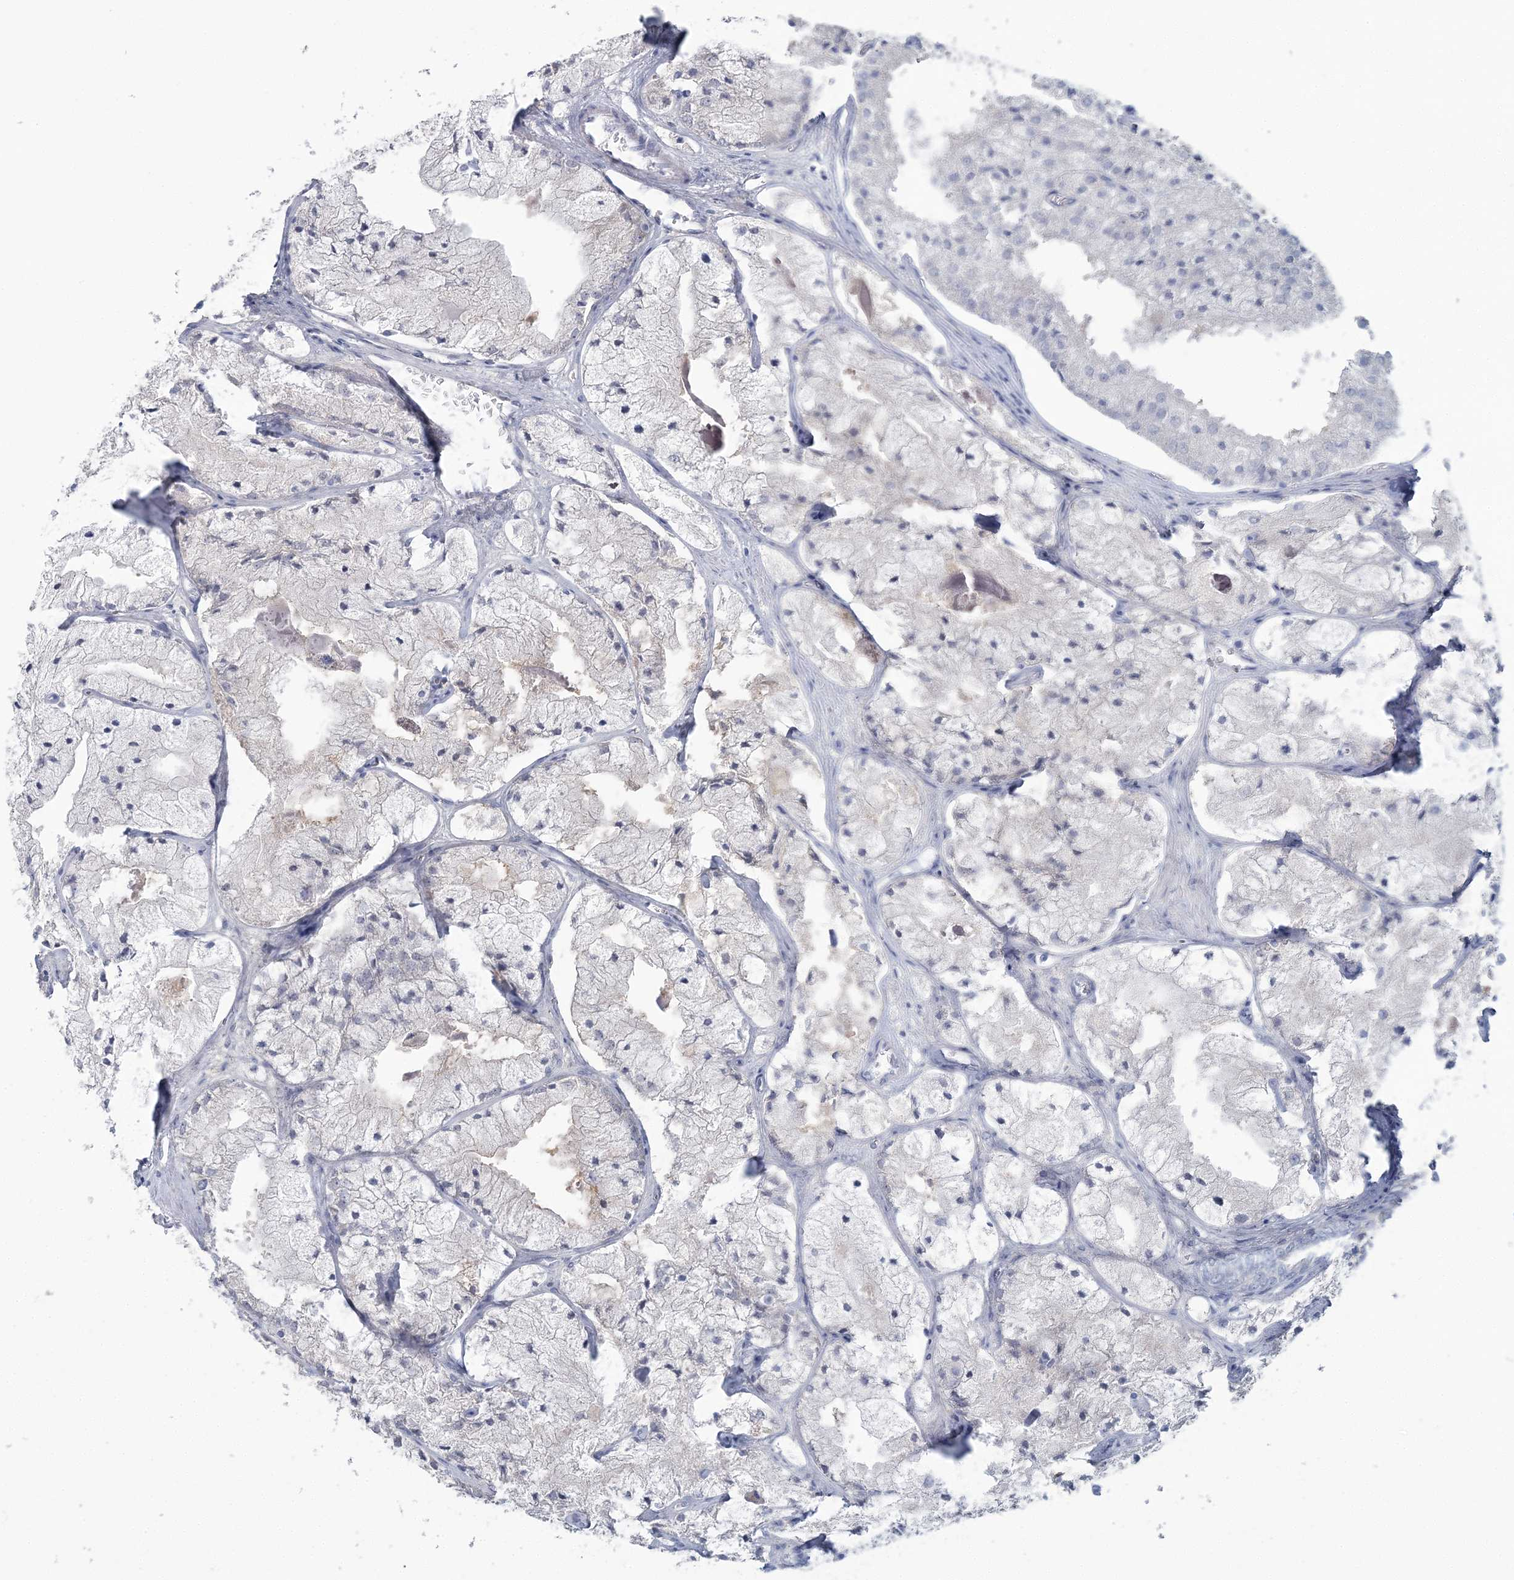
{"staining": {"intensity": "negative", "quantity": "none", "location": "none"}, "tissue": "prostate cancer", "cell_type": "Tumor cells", "image_type": "cancer", "snomed": [{"axis": "morphology", "description": "Adenocarcinoma, High grade"}, {"axis": "topography", "description": "Prostate"}], "caption": "IHC of human adenocarcinoma (high-grade) (prostate) demonstrates no staining in tumor cells.", "gene": "CMBL", "patient": {"sex": "male", "age": 50}}